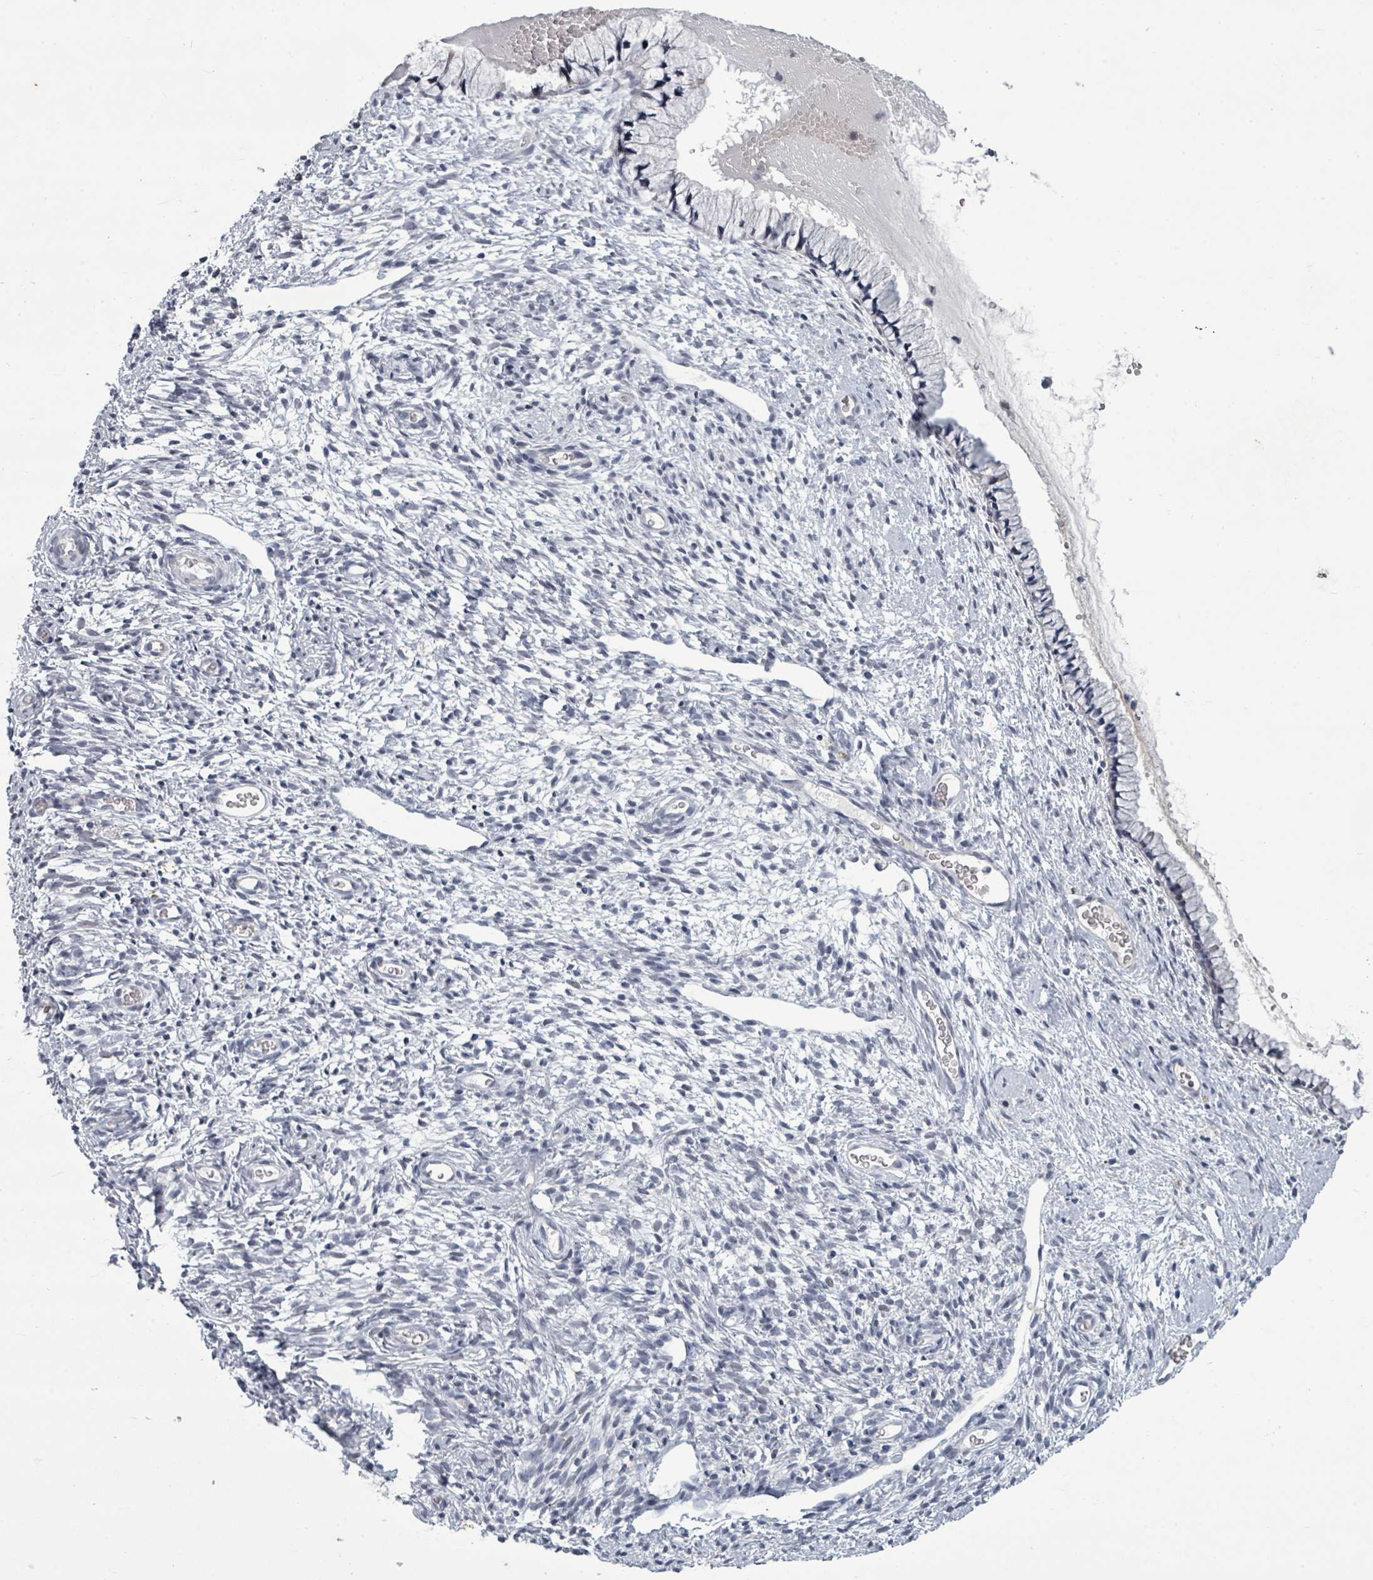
{"staining": {"intensity": "negative", "quantity": "none", "location": "none"}, "tissue": "cervix", "cell_type": "Glandular cells", "image_type": "normal", "snomed": [{"axis": "morphology", "description": "Normal tissue, NOS"}, {"axis": "topography", "description": "Cervix"}], "caption": "Human cervix stained for a protein using IHC displays no positivity in glandular cells.", "gene": "PTPN20", "patient": {"sex": "female", "age": 76}}